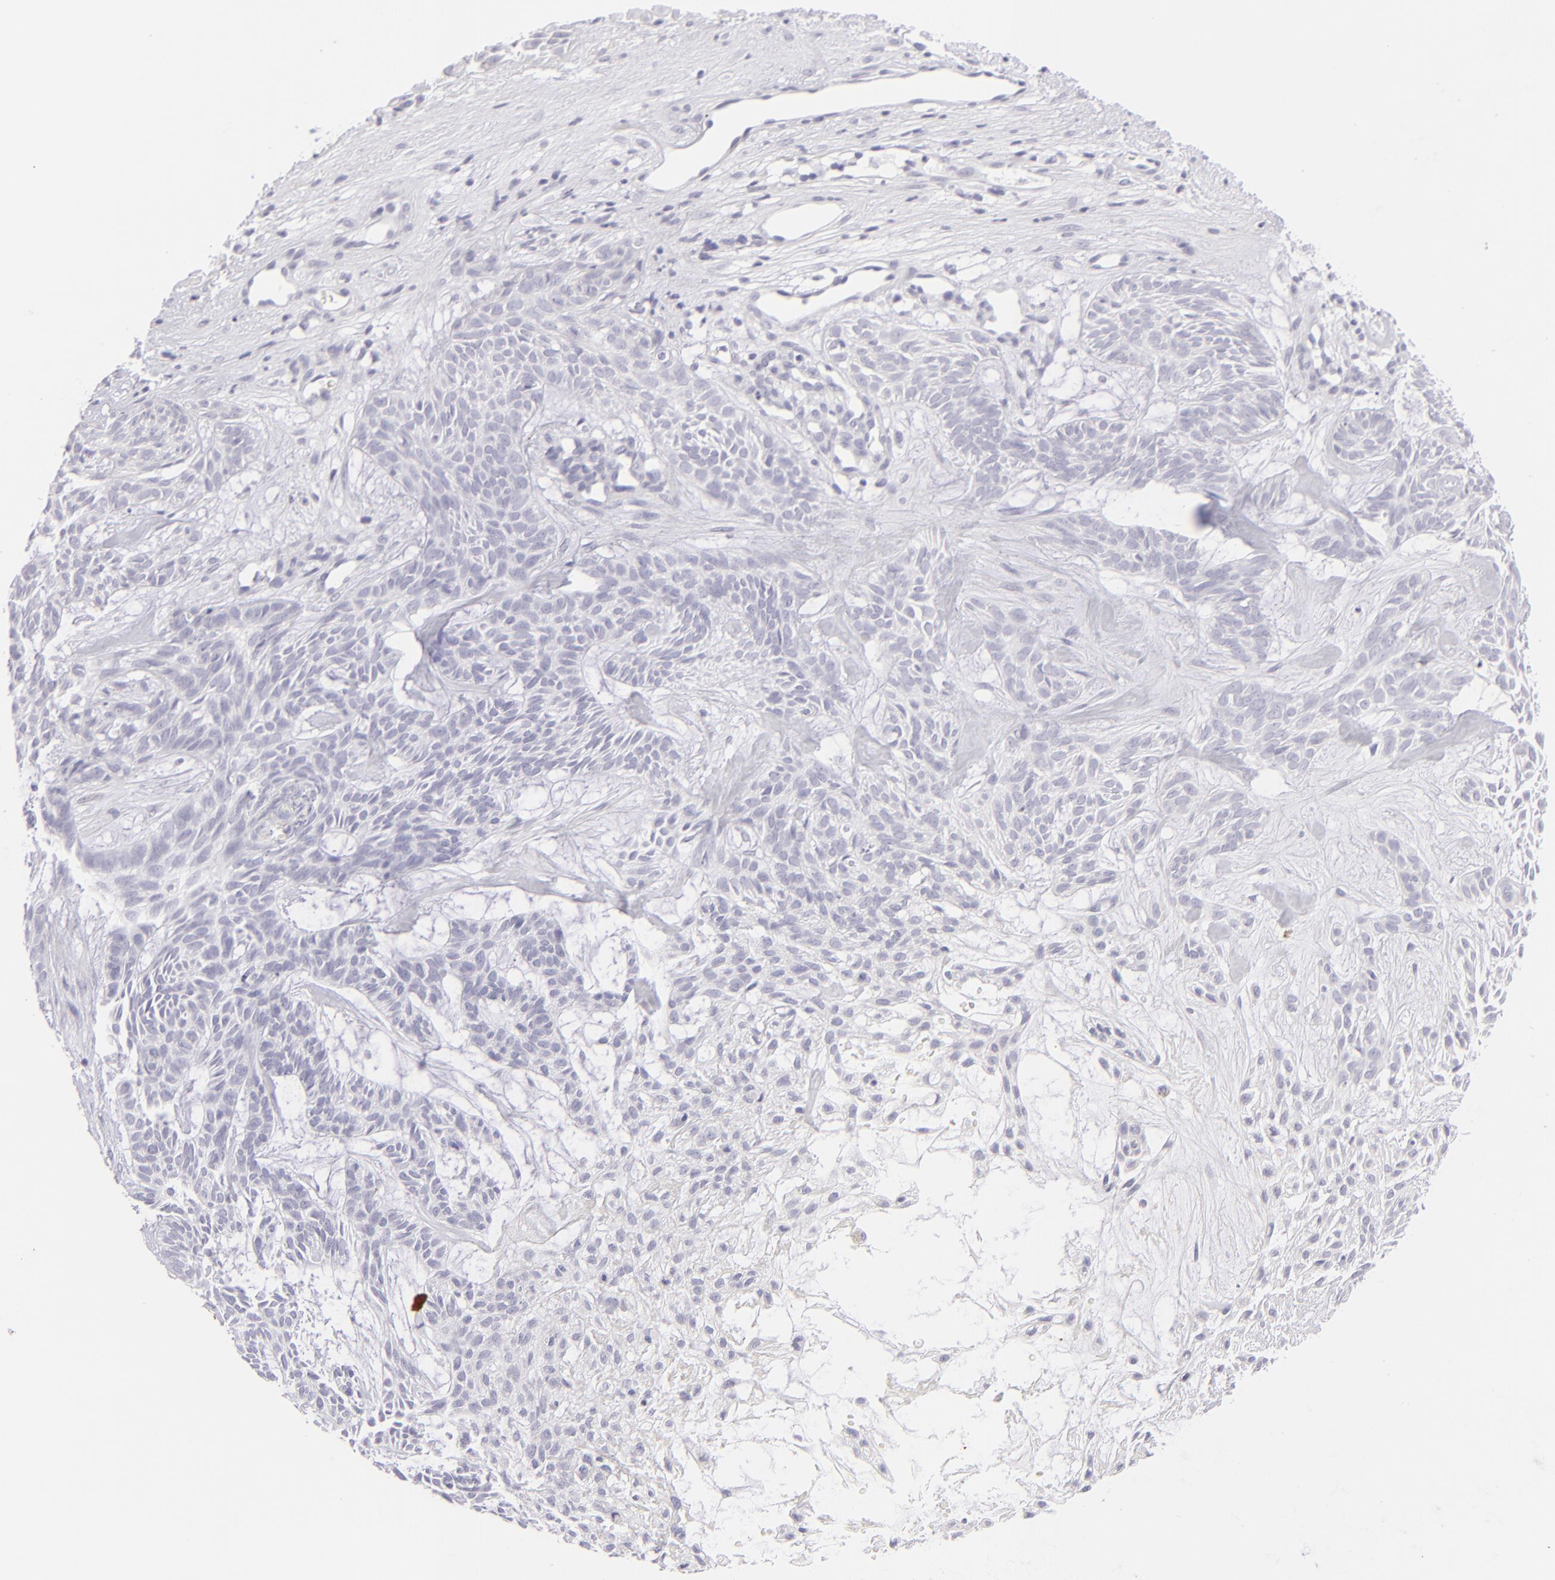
{"staining": {"intensity": "negative", "quantity": "none", "location": "none"}, "tissue": "skin cancer", "cell_type": "Tumor cells", "image_type": "cancer", "snomed": [{"axis": "morphology", "description": "Basal cell carcinoma"}, {"axis": "topography", "description": "Skin"}], "caption": "This is an IHC photomicrograph of human skin cancer. There is no expression in tumor cells.", "gene": "FCER2", "patient": {"sex": "male", "age": 75}}